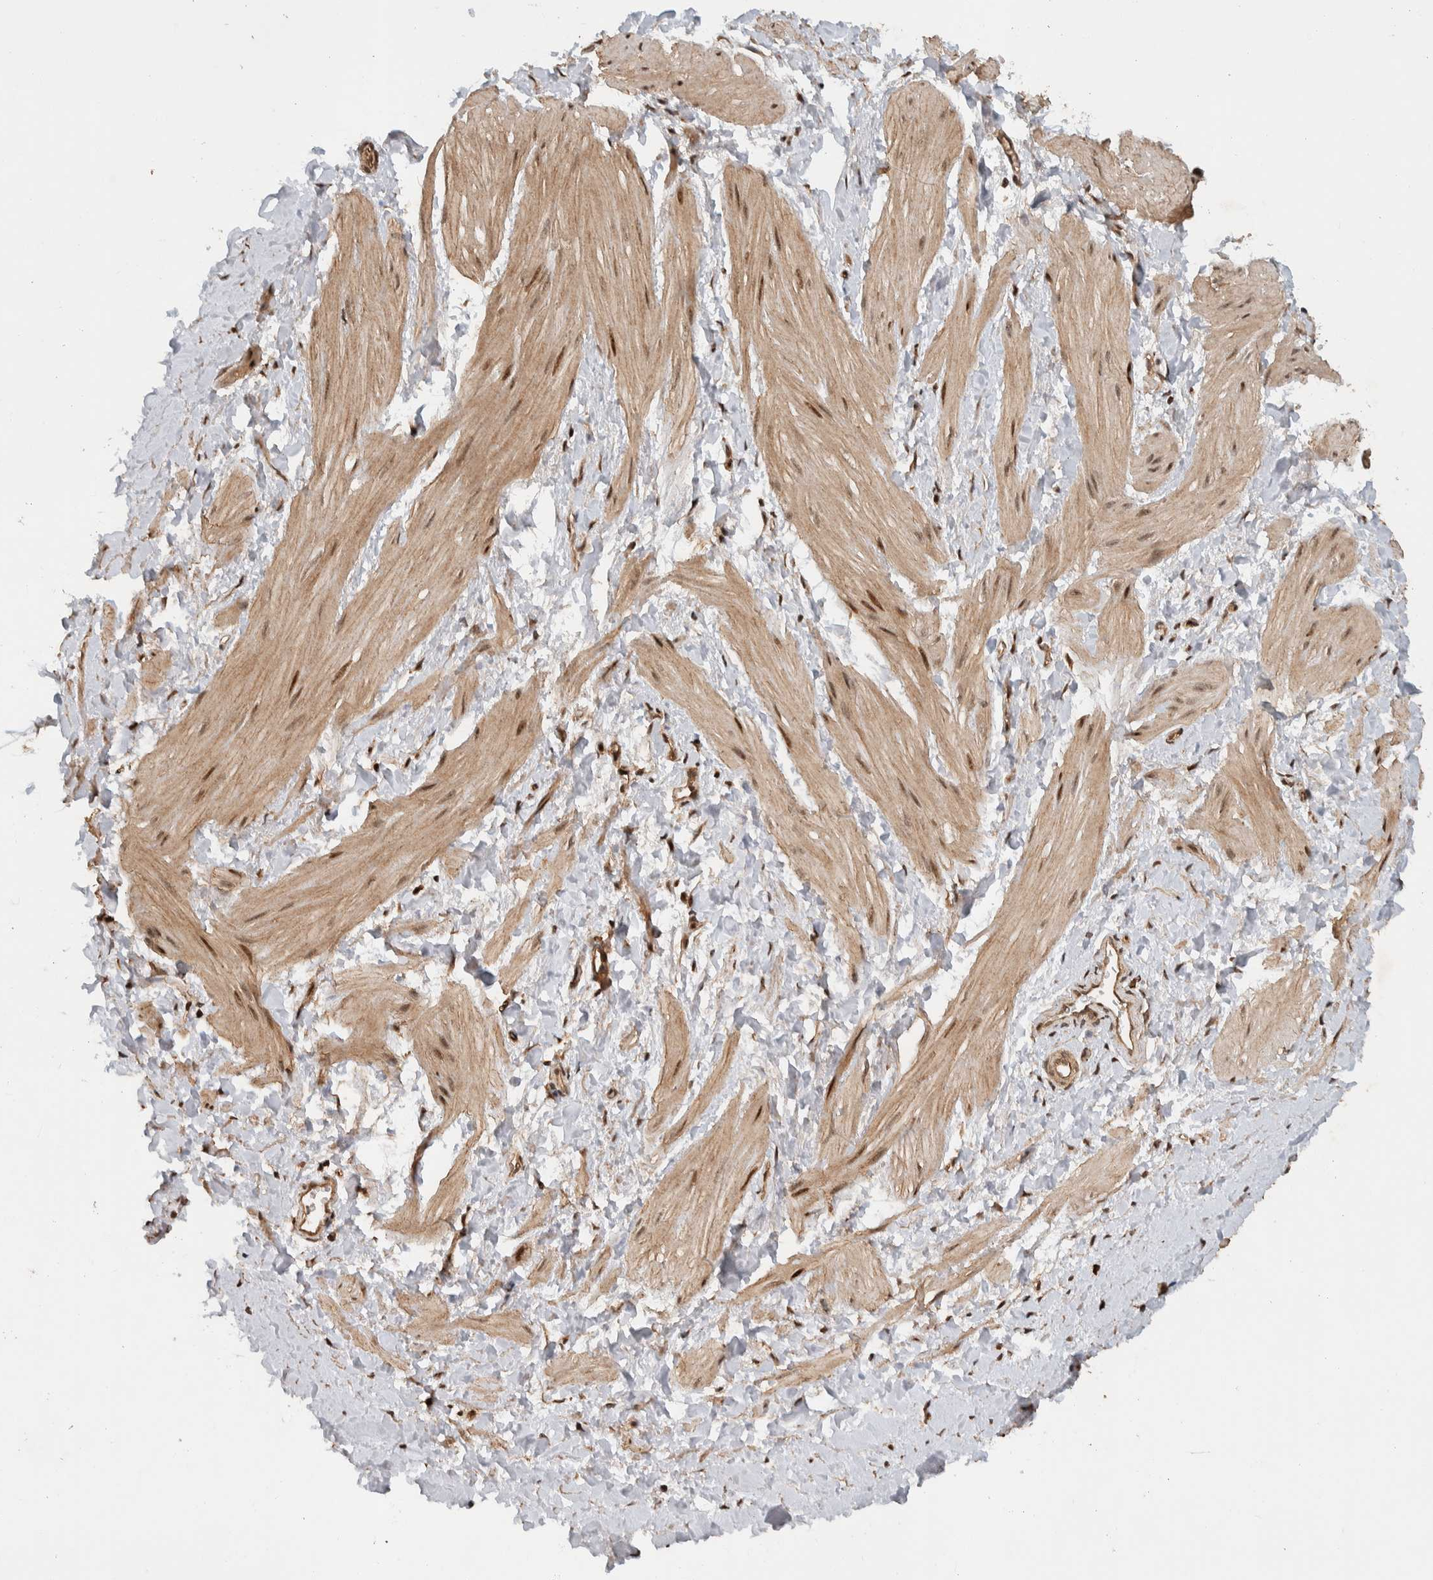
{"staining": {"intensity": "moderate", "quantity": "<25%", "location": "cytoplasmic/membranous,nuclear"}, "tissue": "smooth muscle", "cell_type": "Smooth muscle cells", "image_type": "normal", "snomed": [{"axis": "morphology", "description": "Normal tissue, NOS"}, {"axis": "topography", "description": "Smooth muscle"}], "caption": "Smooth muscle cells display low levels of moderate cytoplasmic/membranous,nuclear expression in approximately <25% of cells in benign human smooth muscle. (brown staining indicates protein expression, while blue staining denotes nuclei).", "gene": "TOR1B", "patient": {"sex": "male", "age": 16}}